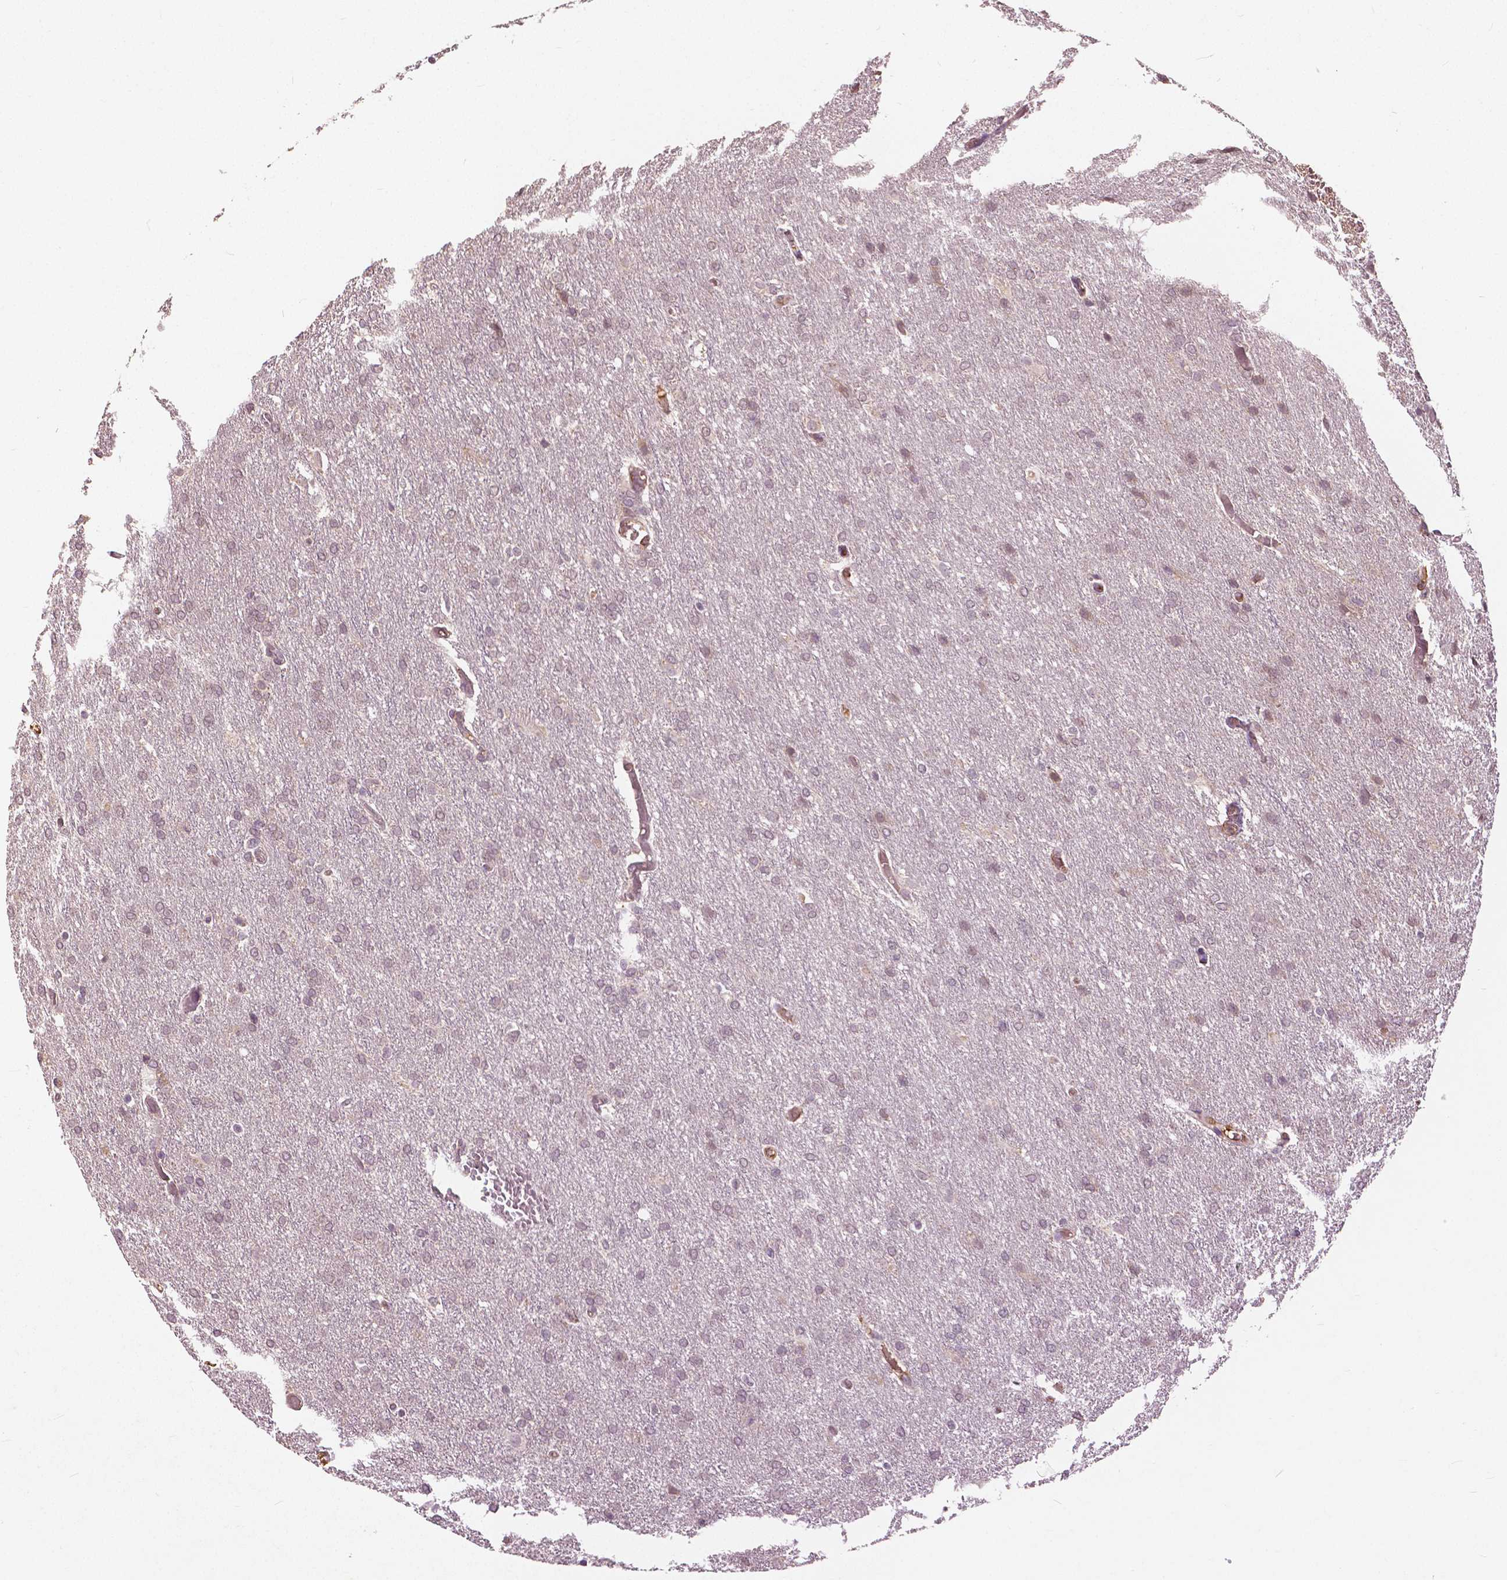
{"staining": {"intensity": "weak", "quantity": "<25%", "location": "nuclear"}, "tissue": "glioma", "cell_type": "Tumor cells", "image_type": "cancer", "snomed": [{"axis": "morphology", "description": "Glioma, malignant, High grade"}, {"axis": "topography", "description": "Brain"}], "caption": "The micrograph shows no significant staining in tumor cells of malignant glioma (high-grade). (DAB (3,3'-diaminobenzidine) immunohistochemistry (IHC) with hematoxylin counter stain).", "gene": "ANGPTL4", "patient": {"sex": "male", "age": 68}}